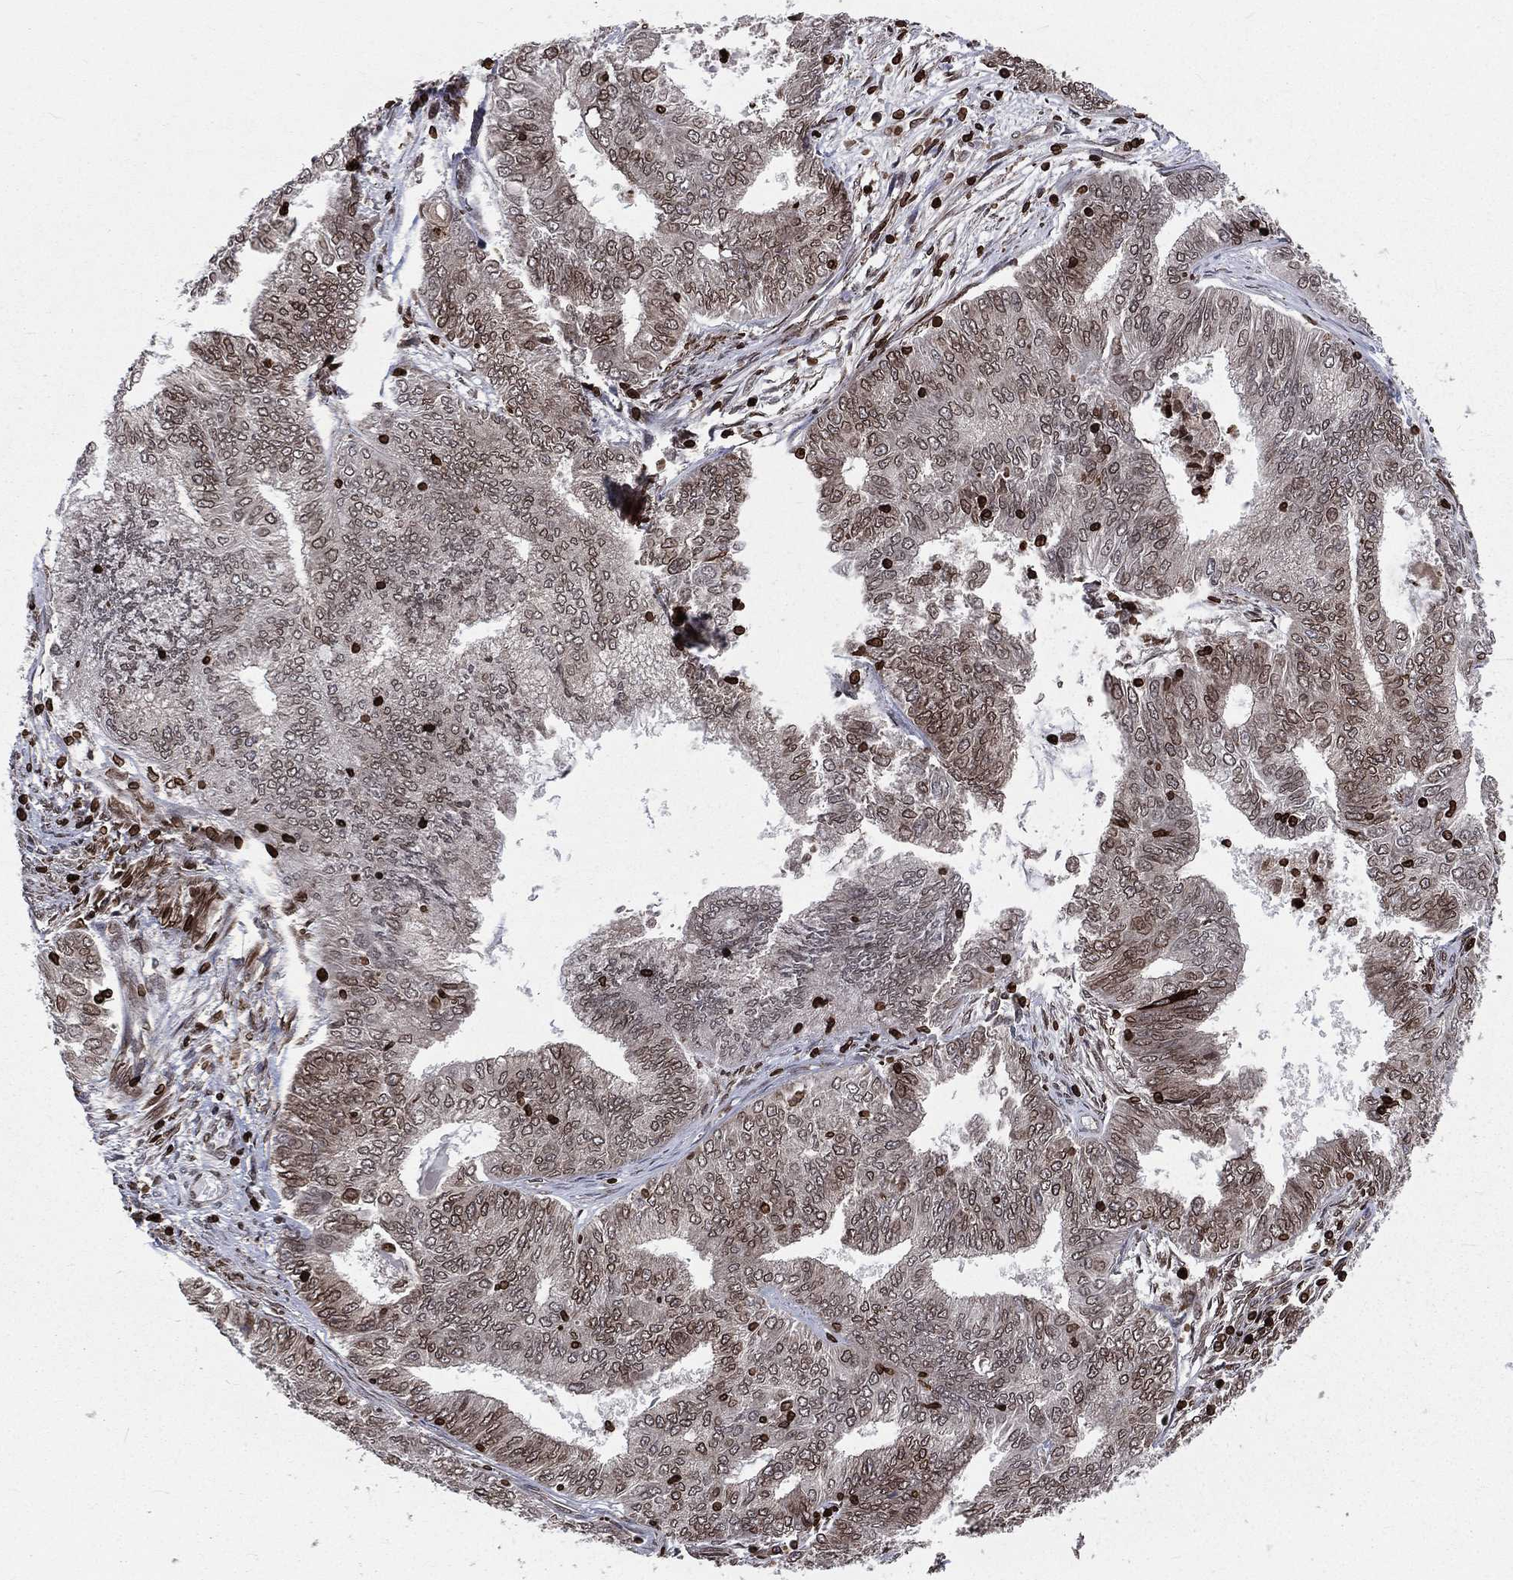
{"staining": {"intensity": "moderate", "quantity": "<25%", "location": "cytoplasmic/membranous,nuclear"}, "tissue": "endometrial cancer", "cell_type": "Tumor cells", "image_type": "cancer", "snomed": [{"axis": "morphology", "description": "Adenocarcinoma, NOS"}, {"axis": "topography", "description": "Endometrium"}], "caption": "Immunohistochemical staining of endometrial cancer demonstrates moderate cytoplasmic/membranous and nuclear protein staining in about <25% of tumor cells.", "gene": "LBR", "patient": {"sex": "female", "age": 62}}